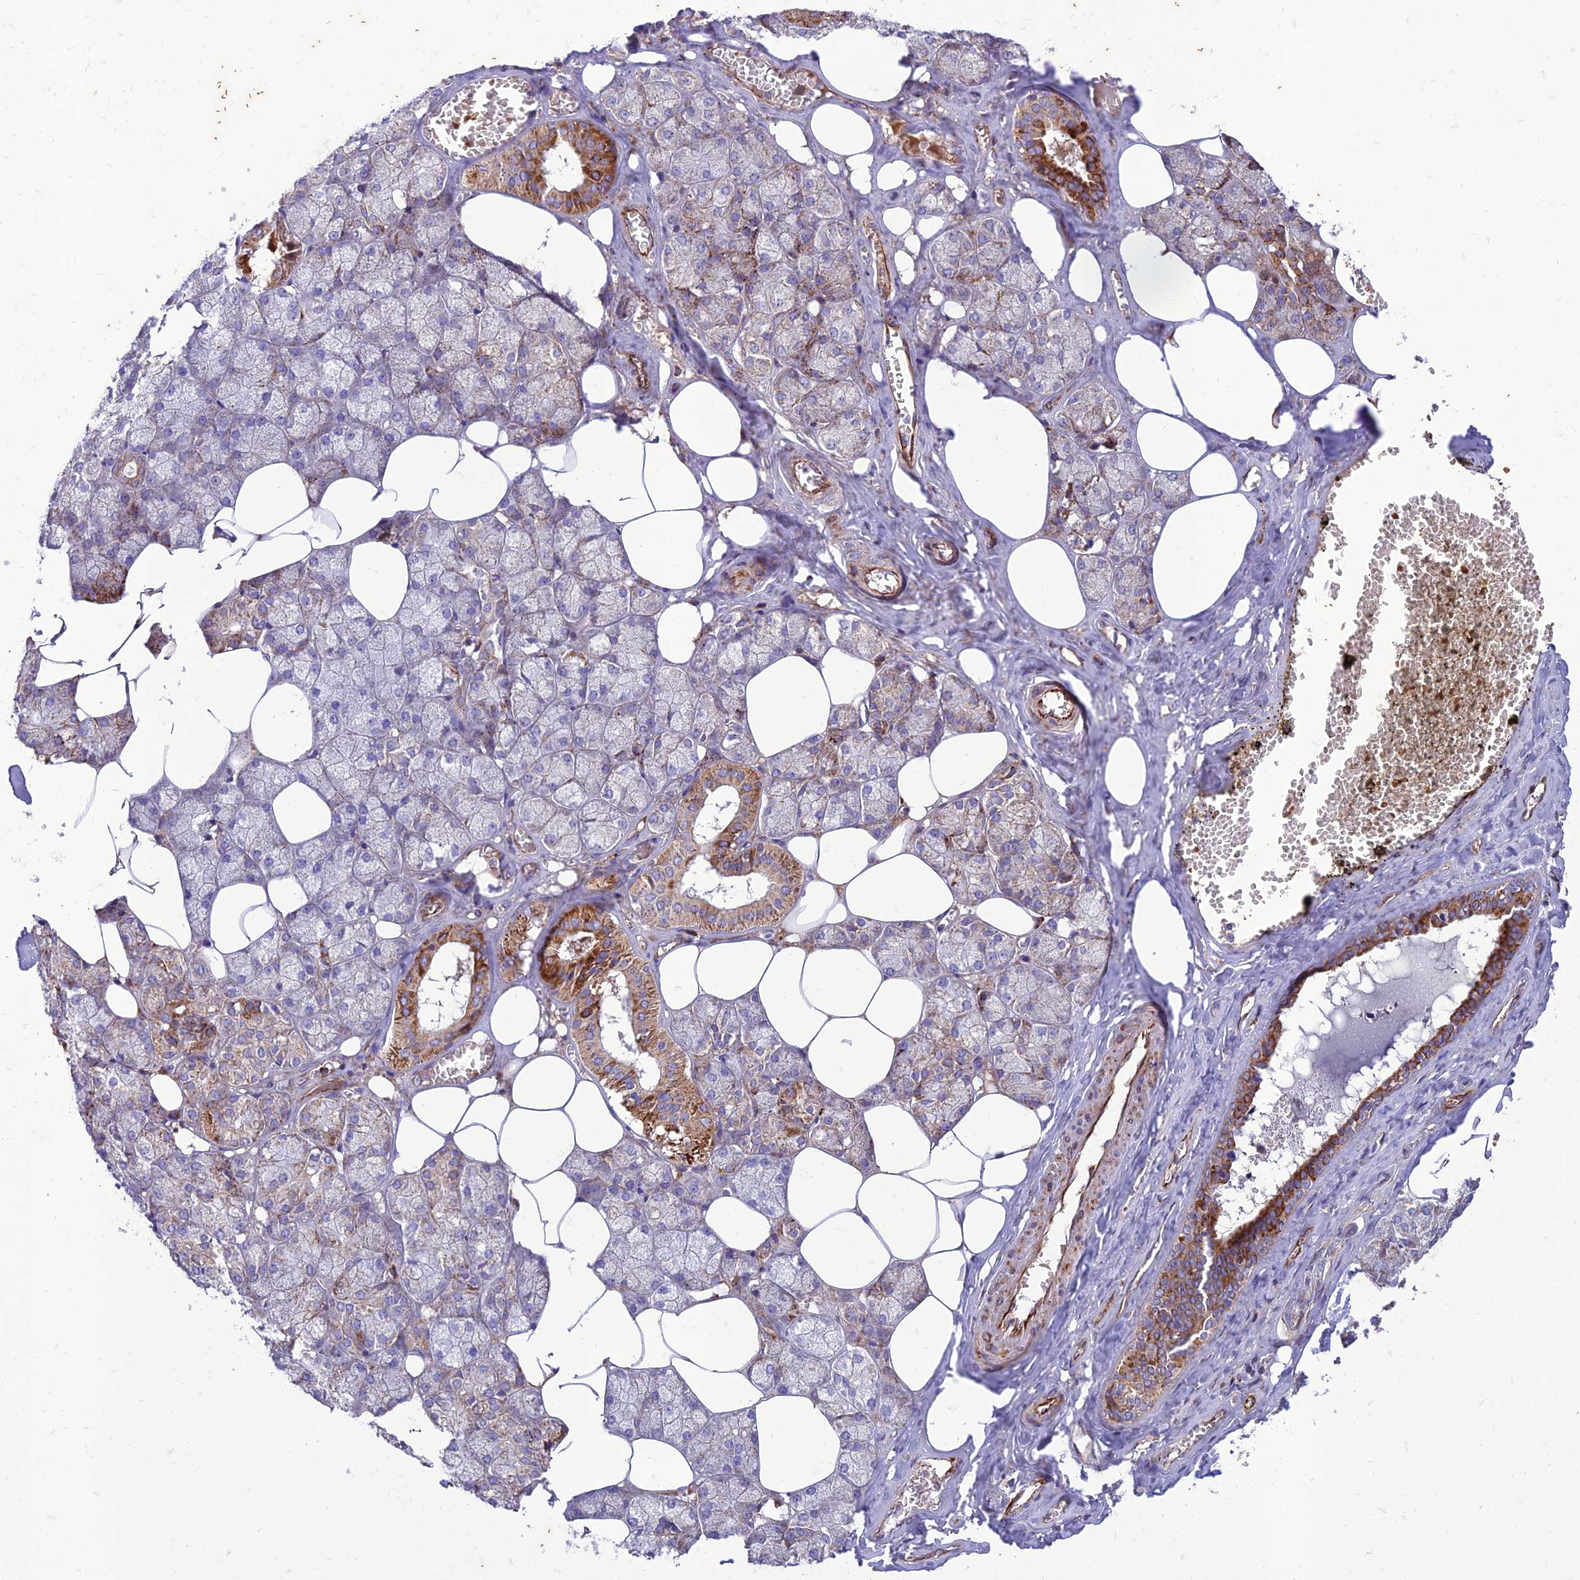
{"staining": {"intensity": "moderate", "quantity": "<25%", "location": "cytoplasmic/membranous"}, "tissue": "salivary gland", "cell_type": "Glandular cells", "image_type": "normal", "snomed": [{"axis": "morphology", "description": "Normal tissue, NOS"}, {"axis": "topography", "description": "Salivary gland"}], "caption": "About <25% of glandular cells in normal human salivary gland display moderate cytoplasmic/membranous protein expression as visualized by brown immunohistochemical staining.", "gene": "SEL1L3", "patient": {"sex": "male", "age": 62}}